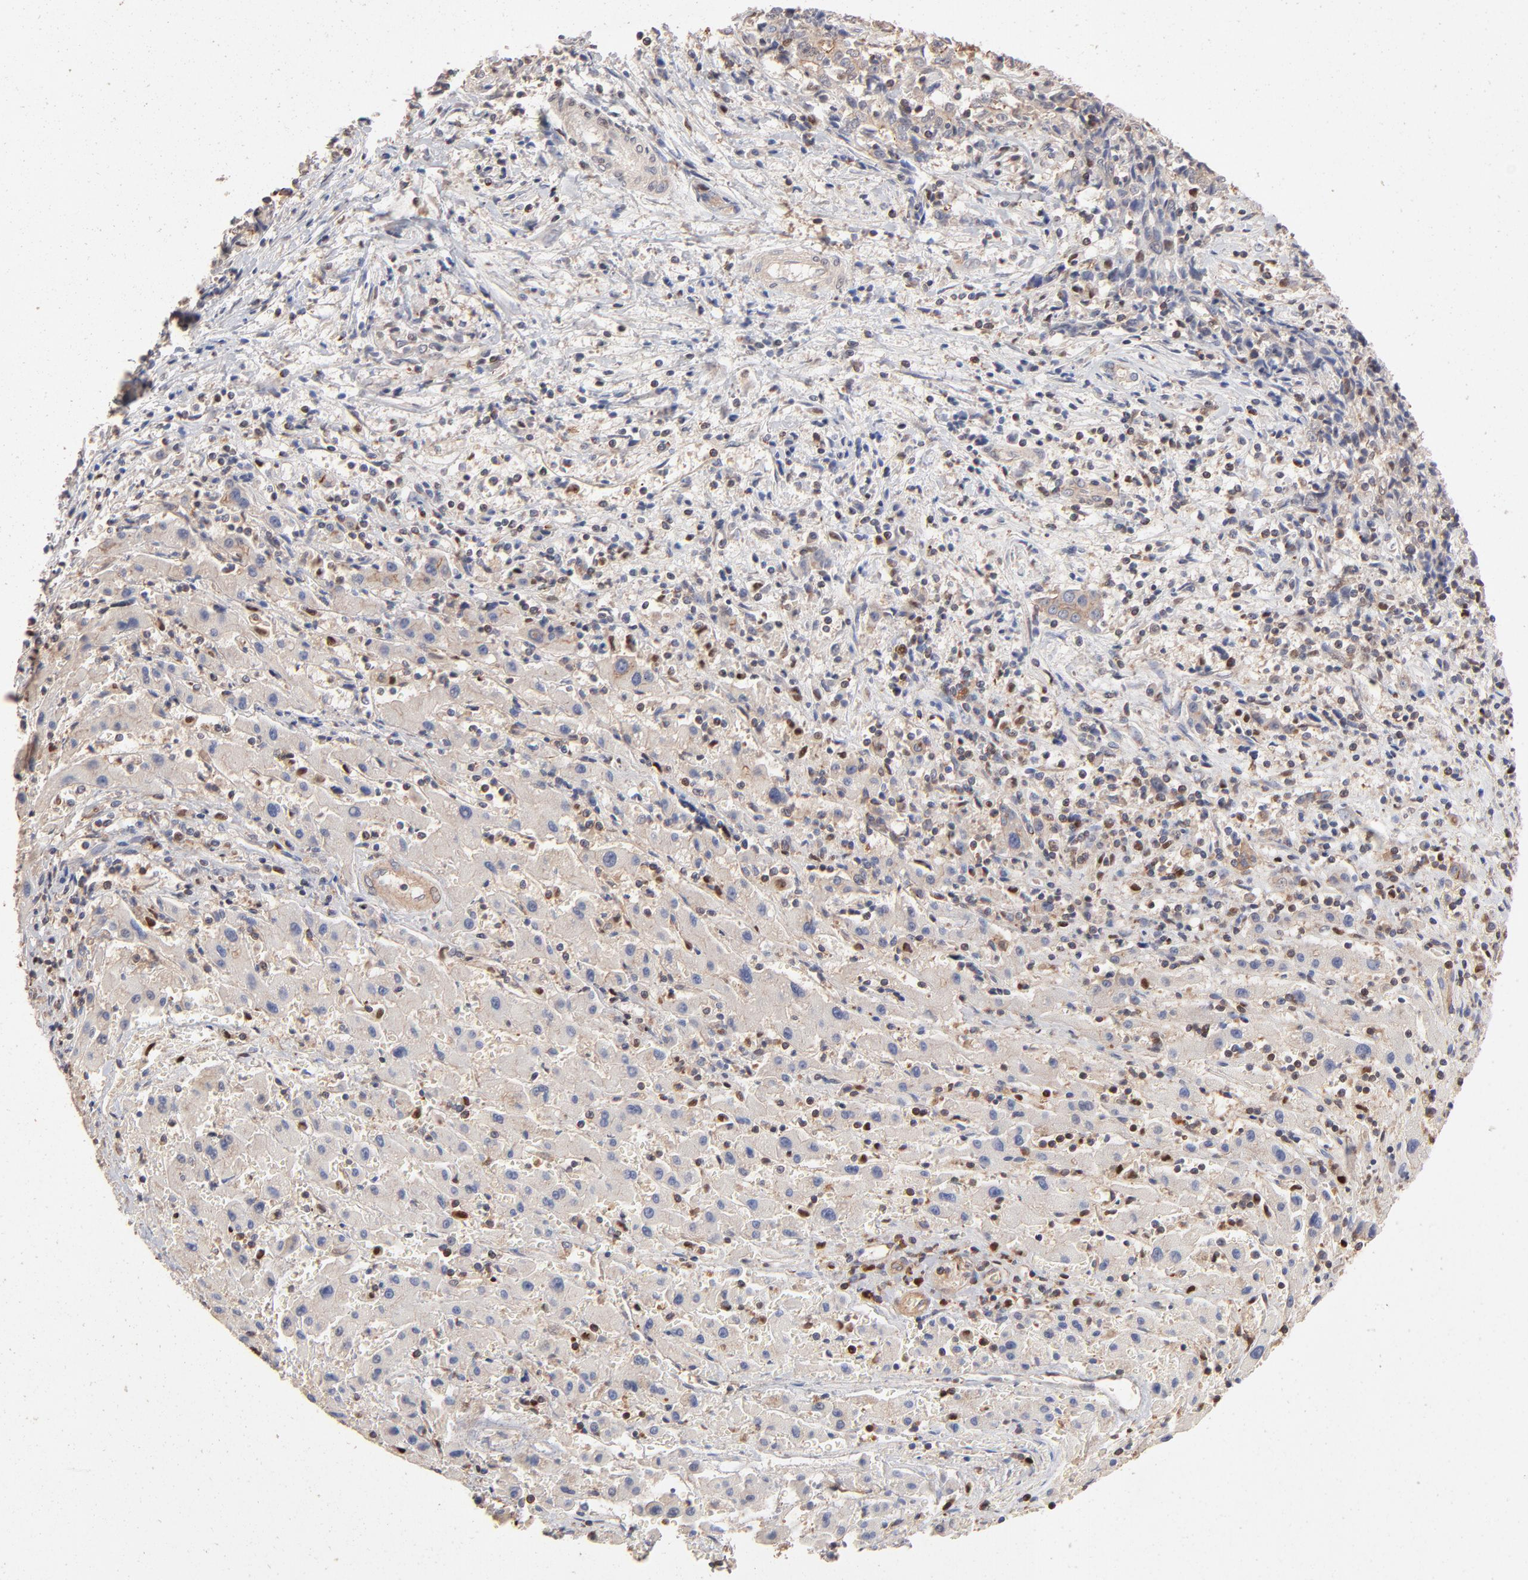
{"staining": {"intensity": "weak", "quantity": "25%-75%", "location": "cytoplasmic/membranous"}, "tissue": "liver cancer", "cell_type": "Tumor cells", "image_type": "cancer", "snomed": [{"axis": "morphology", "description": "Cholangiocarcinoma"}, {"axis": "topography", "description": "Liver"}], "caption": "Approximately 25%-75% of tumor cells in human cholangiocarcinoma (liver) exhibit weak cytoplasmic/membranous protein expression as visualized by brown immunohistochemical staining.", "gene": "ARHGEF6", "patient": {"sex": "male", "age": 57}}